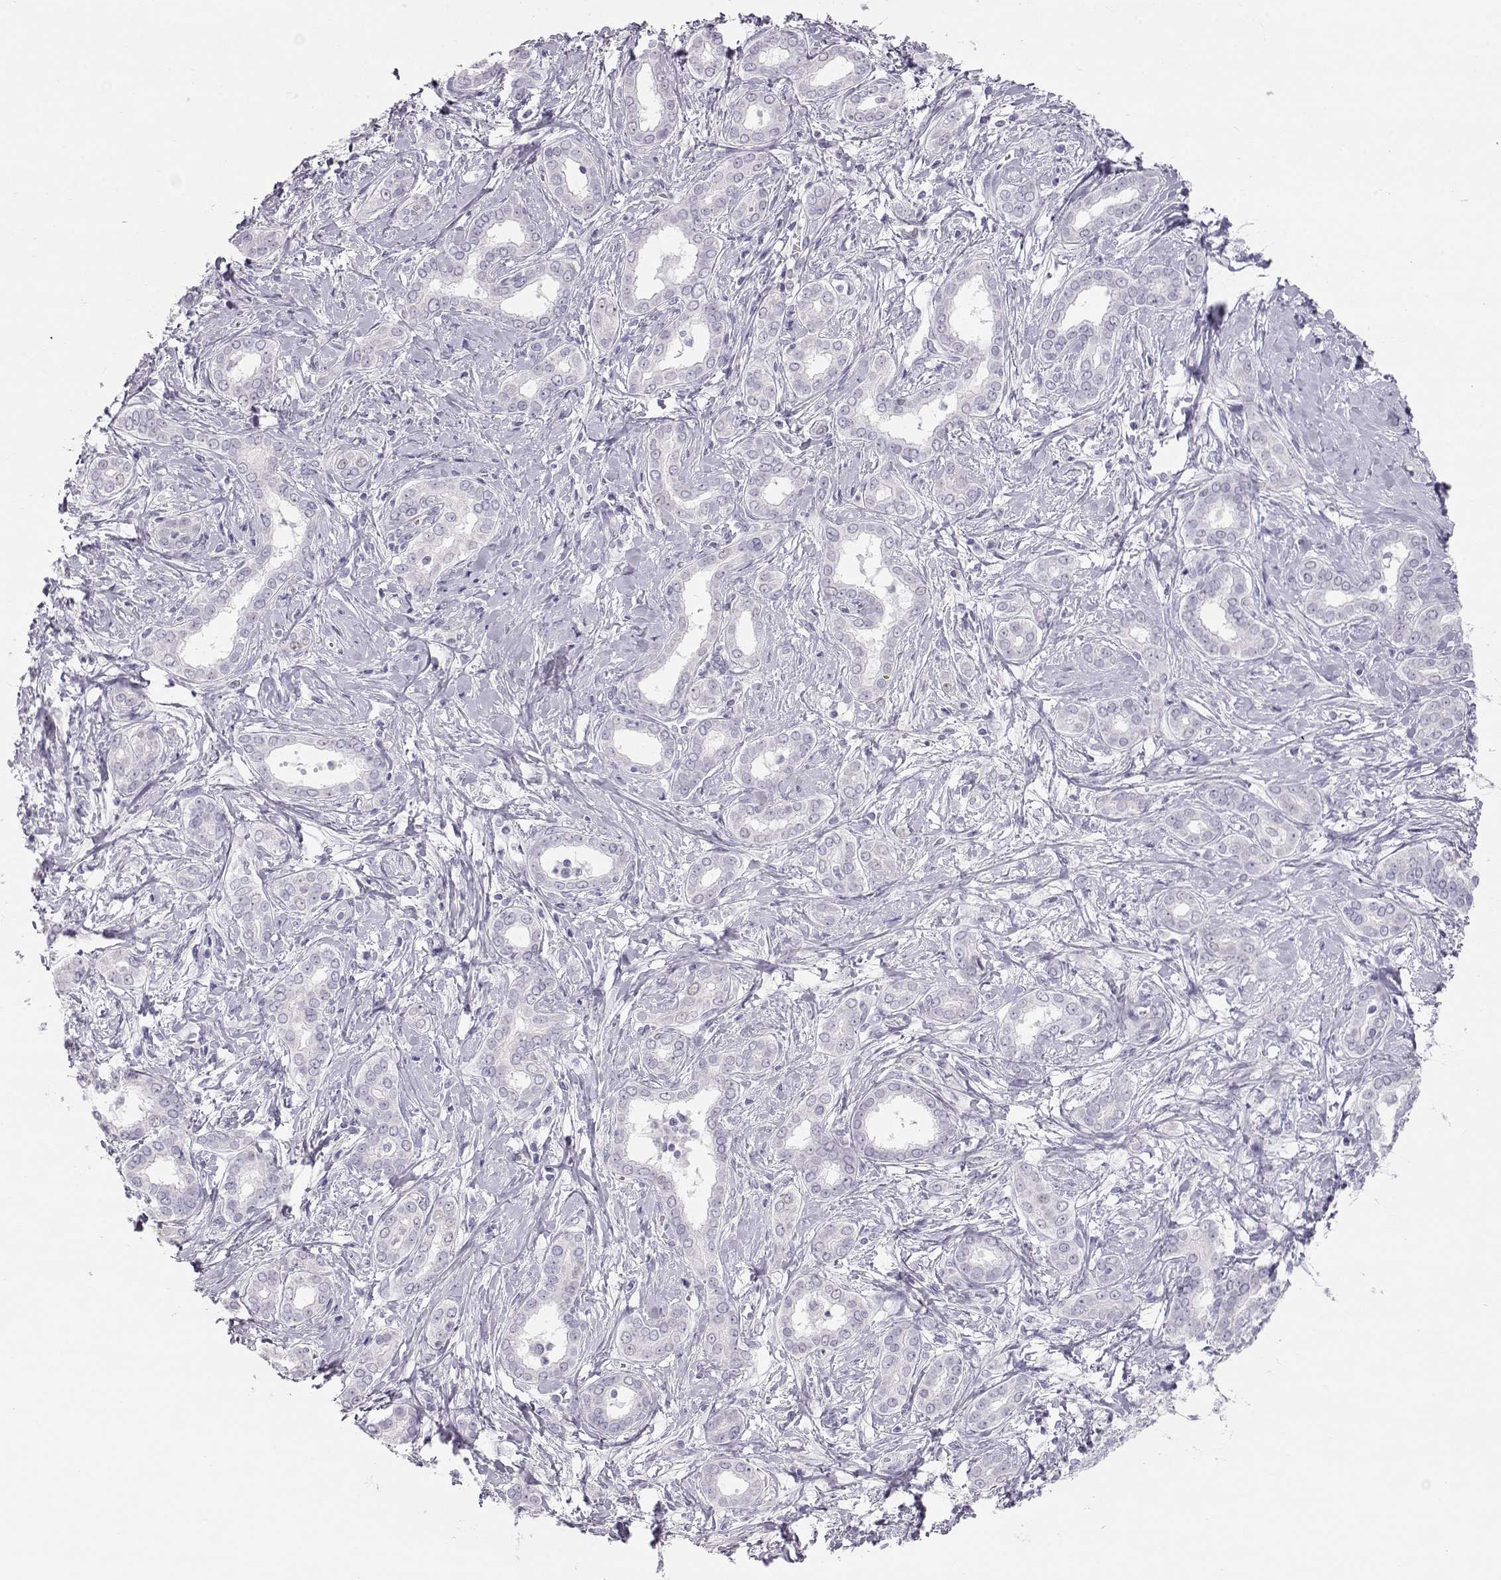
{"staining": {"intensity": "negative", "quantity": "none", "location": "none"}, "tissue": "liver cancer", "cell_type": "Tumor cells", "image_type": "cancer", "snomed": [{"axis": "morphology", "description": "Cholangiocarcinoma"}, {"axis": "topography", "description": "Liver"}], "caption": "The photomicrograph reveals no significant staining in tumor cells of liver cholangiocarcinoma. (Stains: DAB (3,3'-diaminobenzidine) immunohistochemistry with hematoxylin counter stain, Microscopy: brightfield microscopy at high magnification).", "gene": "OPN5", "patient": {"sex": "female", "age": 47}}